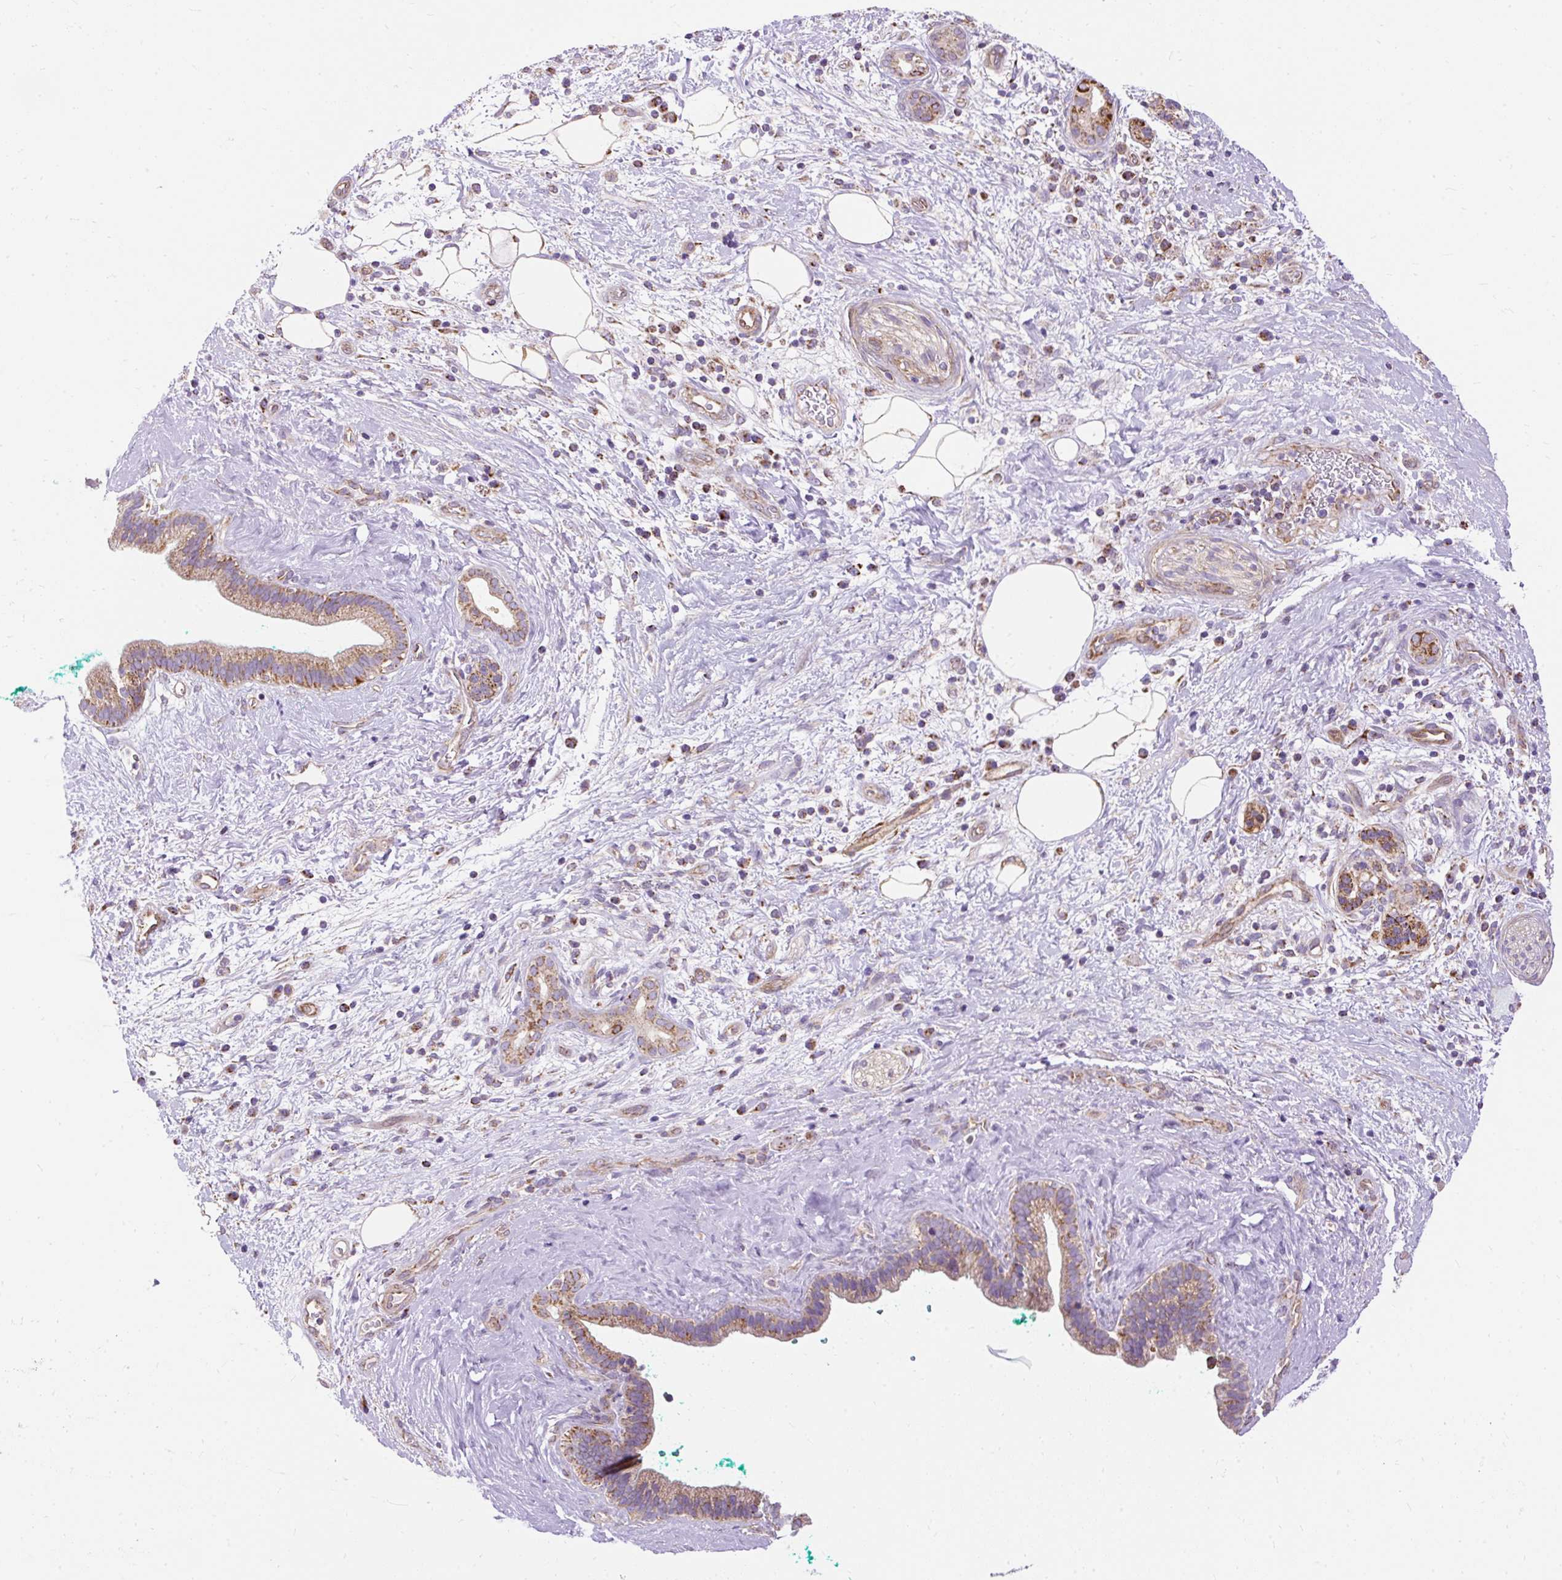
{"staining": {"intensity": "moderate", "quantity": ">75%", "location": "cytoplasmic/membranous"}, "tissue": "pancreatic cancer", "cell_type": "Tumor cells", "image_type": "cancer", "snomed": [{"axis": "morphology", "description": "Adenocarcinoma, NOS"}, {"axis": "topography", "description": "Pancreas"}], "caption": "Tumor cells demonstrate moderate cytoplasmic/membranous positivity in about >75% of cells in pancreatic cancer (adenocarcinoma).", "gene": "CEP290", "patient": {"sex": "male", "age": 78}}